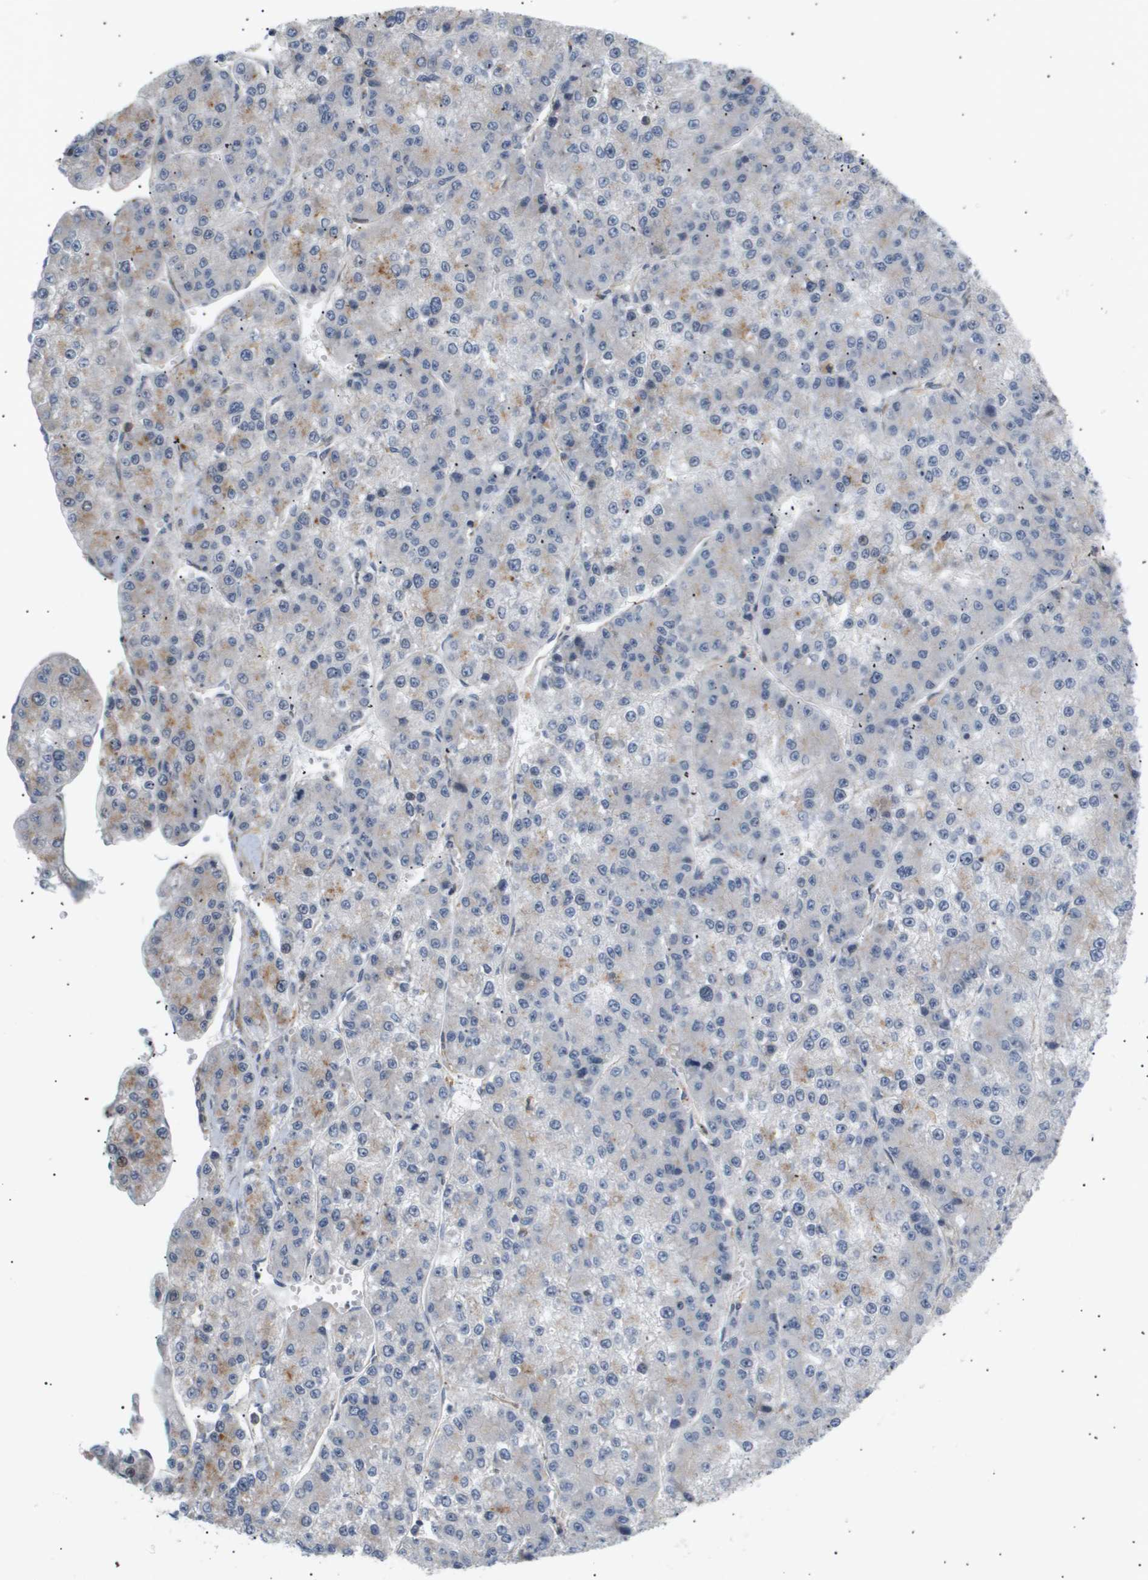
{"staining": {"intensity": "weak", "quantity": "<25%", "location": "cytoplasmic/membranous"}, "tissue": "liver cancer", "cell_type": "Tumor cells", "image_type": "cancer", "snomed": [{"axis": "morphology", "description": "Carcinoma, Hepatocellular, NOS"}, {"axis": "topography", "description": "Liver"}], "caption": "The immunohistochemistry (IHC) micrograph has no significant positivity in tumor cells of liver hepatocellular carcinoma tissue.", "gene": "CORO2B", "patient": {"sex": "female", "age": 73}}